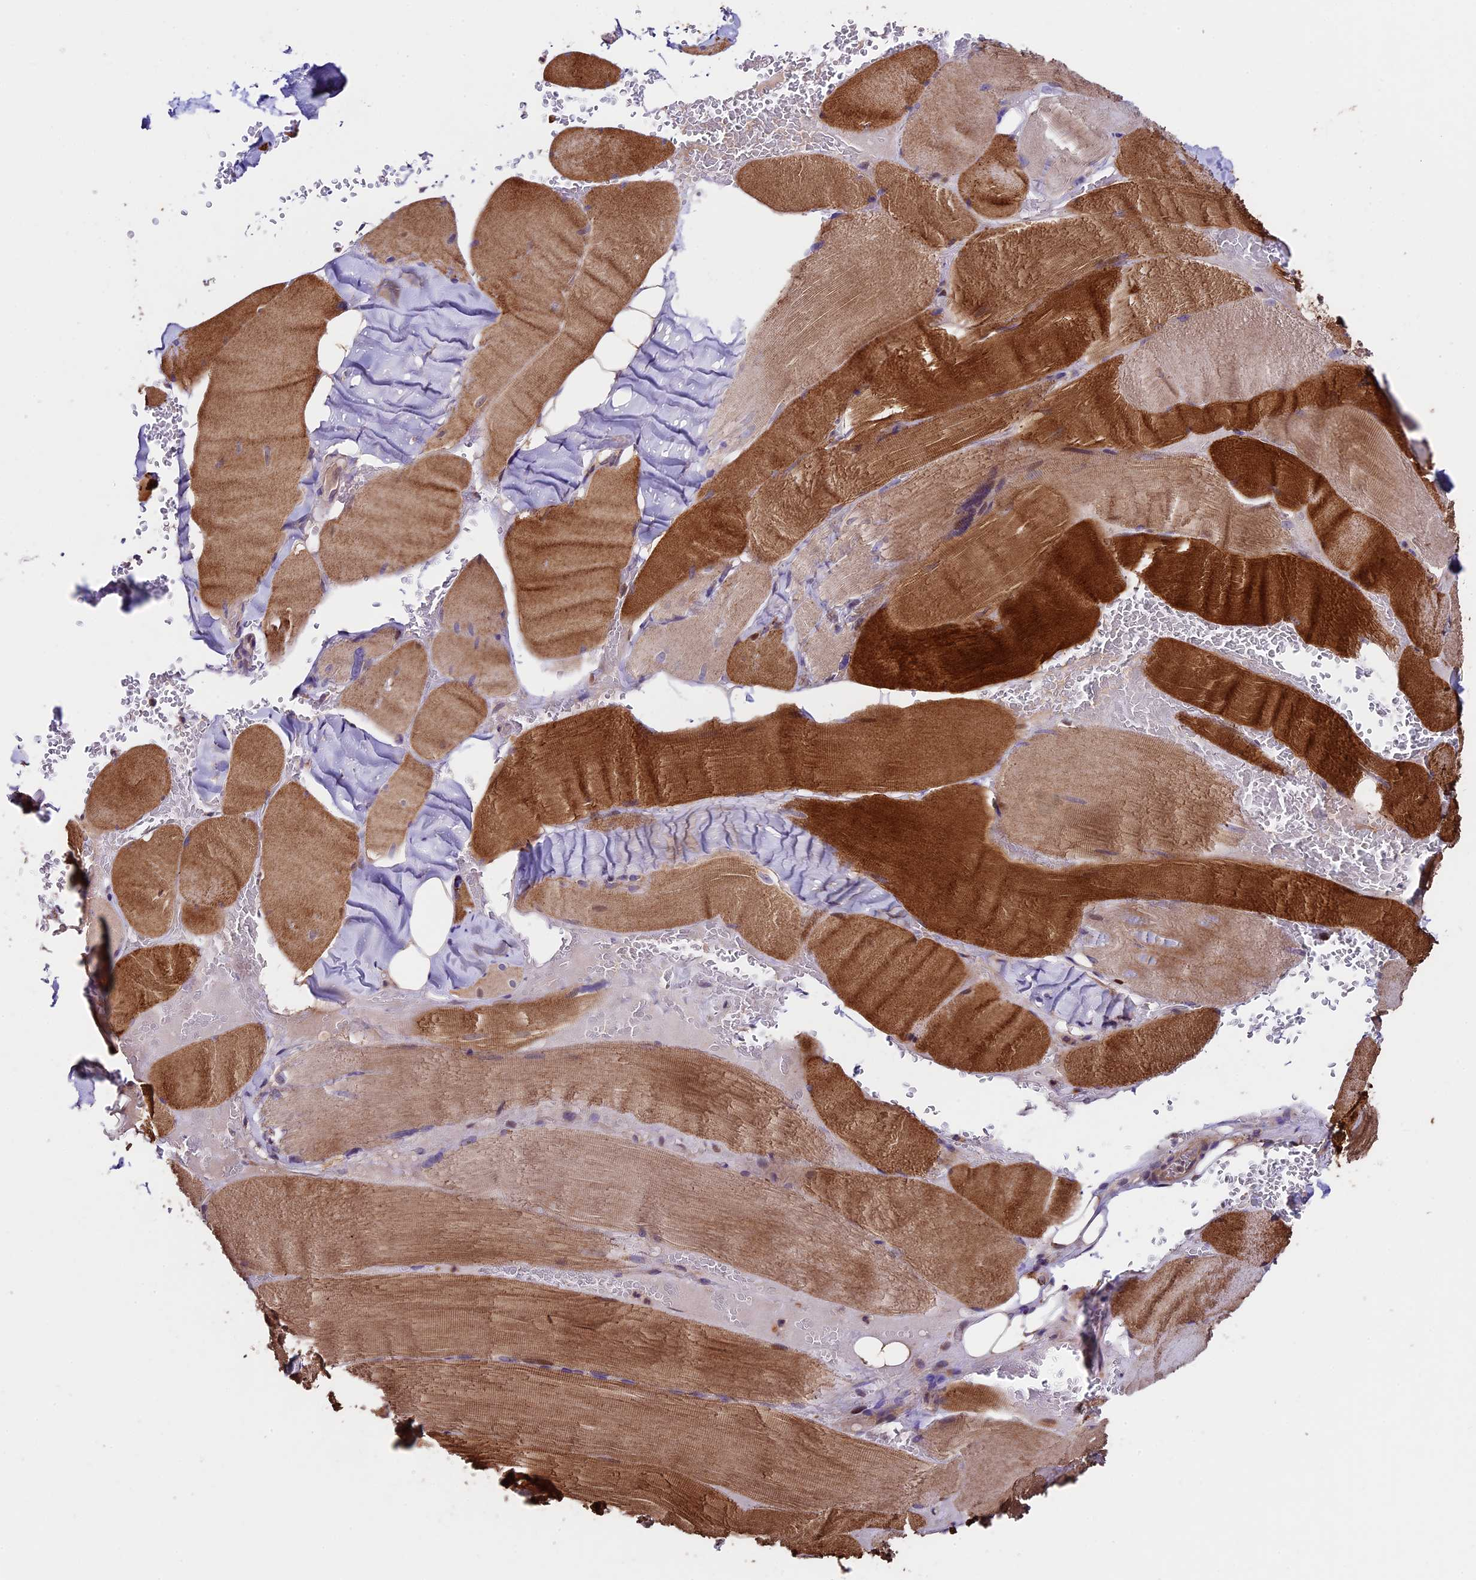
{"staining": {"intensity": "strong", "quantity": "25%-75%", "location": "cytoplasmic/membranous"}, "tissue": "skeletal muscle", "cell_type": "Myocytes", "image_type": "normal", "snomed": [{"axis": "morphology", "description": "Normal tissue, NOS"}, {"axis": "topography", "description": "Skeletal muscle"}, {"axis": "topography", "description": "Head-Neck"}], "caption": "Strong cytoplasmic/membranous protein expression is present in about 25%-75% of myocytes in skeletal muscle. (DAB (3,3'-diaminobenzidine) IHC, brown staining for protein, blue staining for nuclei).", "gene": "SBNO2", "patient": {"sex": "male", "age": 66}}